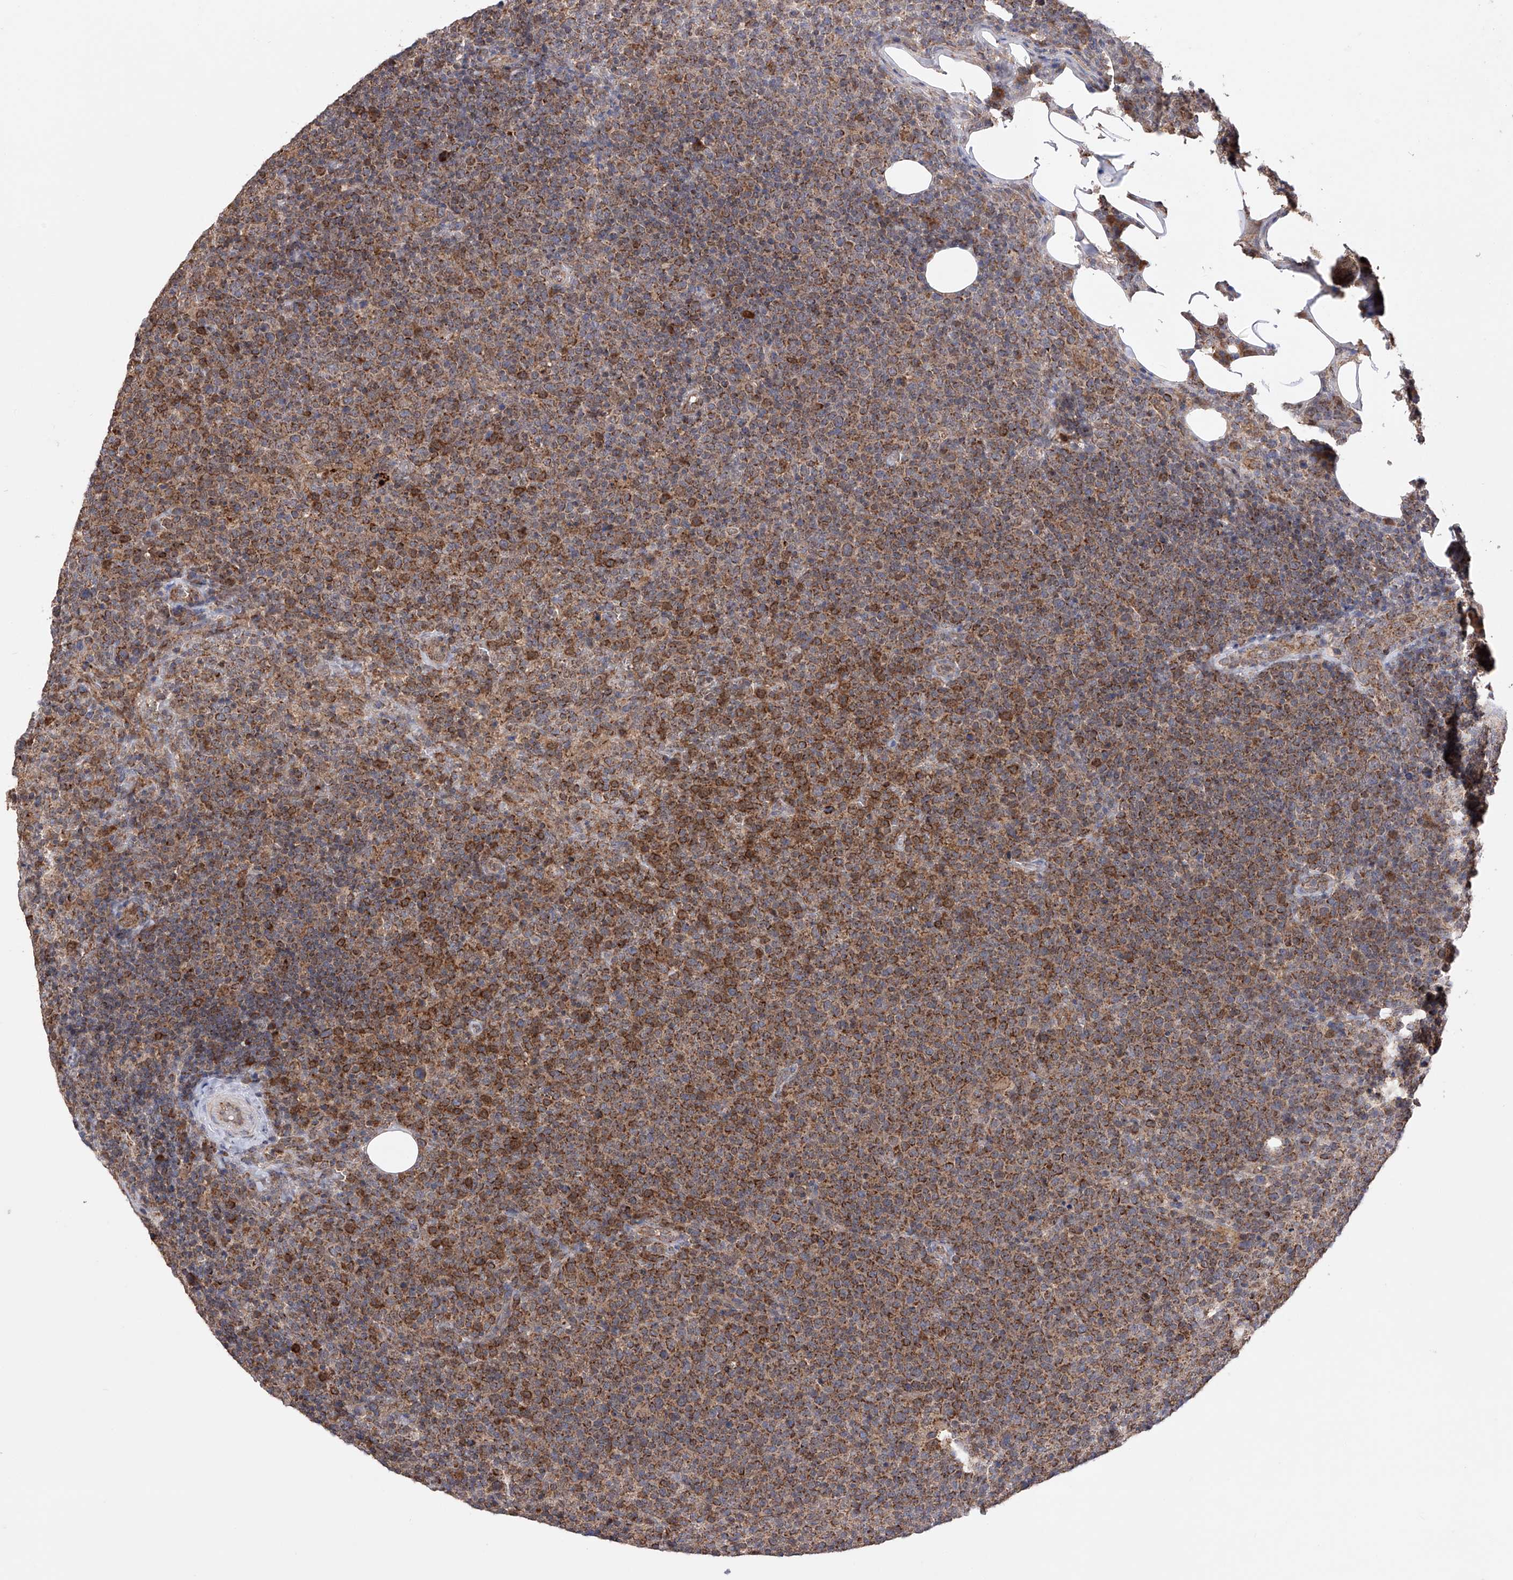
{"staining": {"intensity": "moderate", "quantity": ">75%", "location": "cytoplasmic/membranous"}, "tissue": "lymphoma", "cell_type": "Tumor cells", "image_type": "cancer", "snomed": [{"axis": "morphology", "description": "Malignant lymphoma, non-Hodgkin's type, High grade"}, {"axis": "topography", "description": "Lymph node"}], "caption": "Brown immunohistochemical staining in malignant lymphoma, non-Hodgkin's type (high-grade) exhibits moderate cytoplasmic/membranous positivity in about >75% of tumor cells.", "gene": "SDHAF4", "patient": {"sex": "male", "age": 61}}